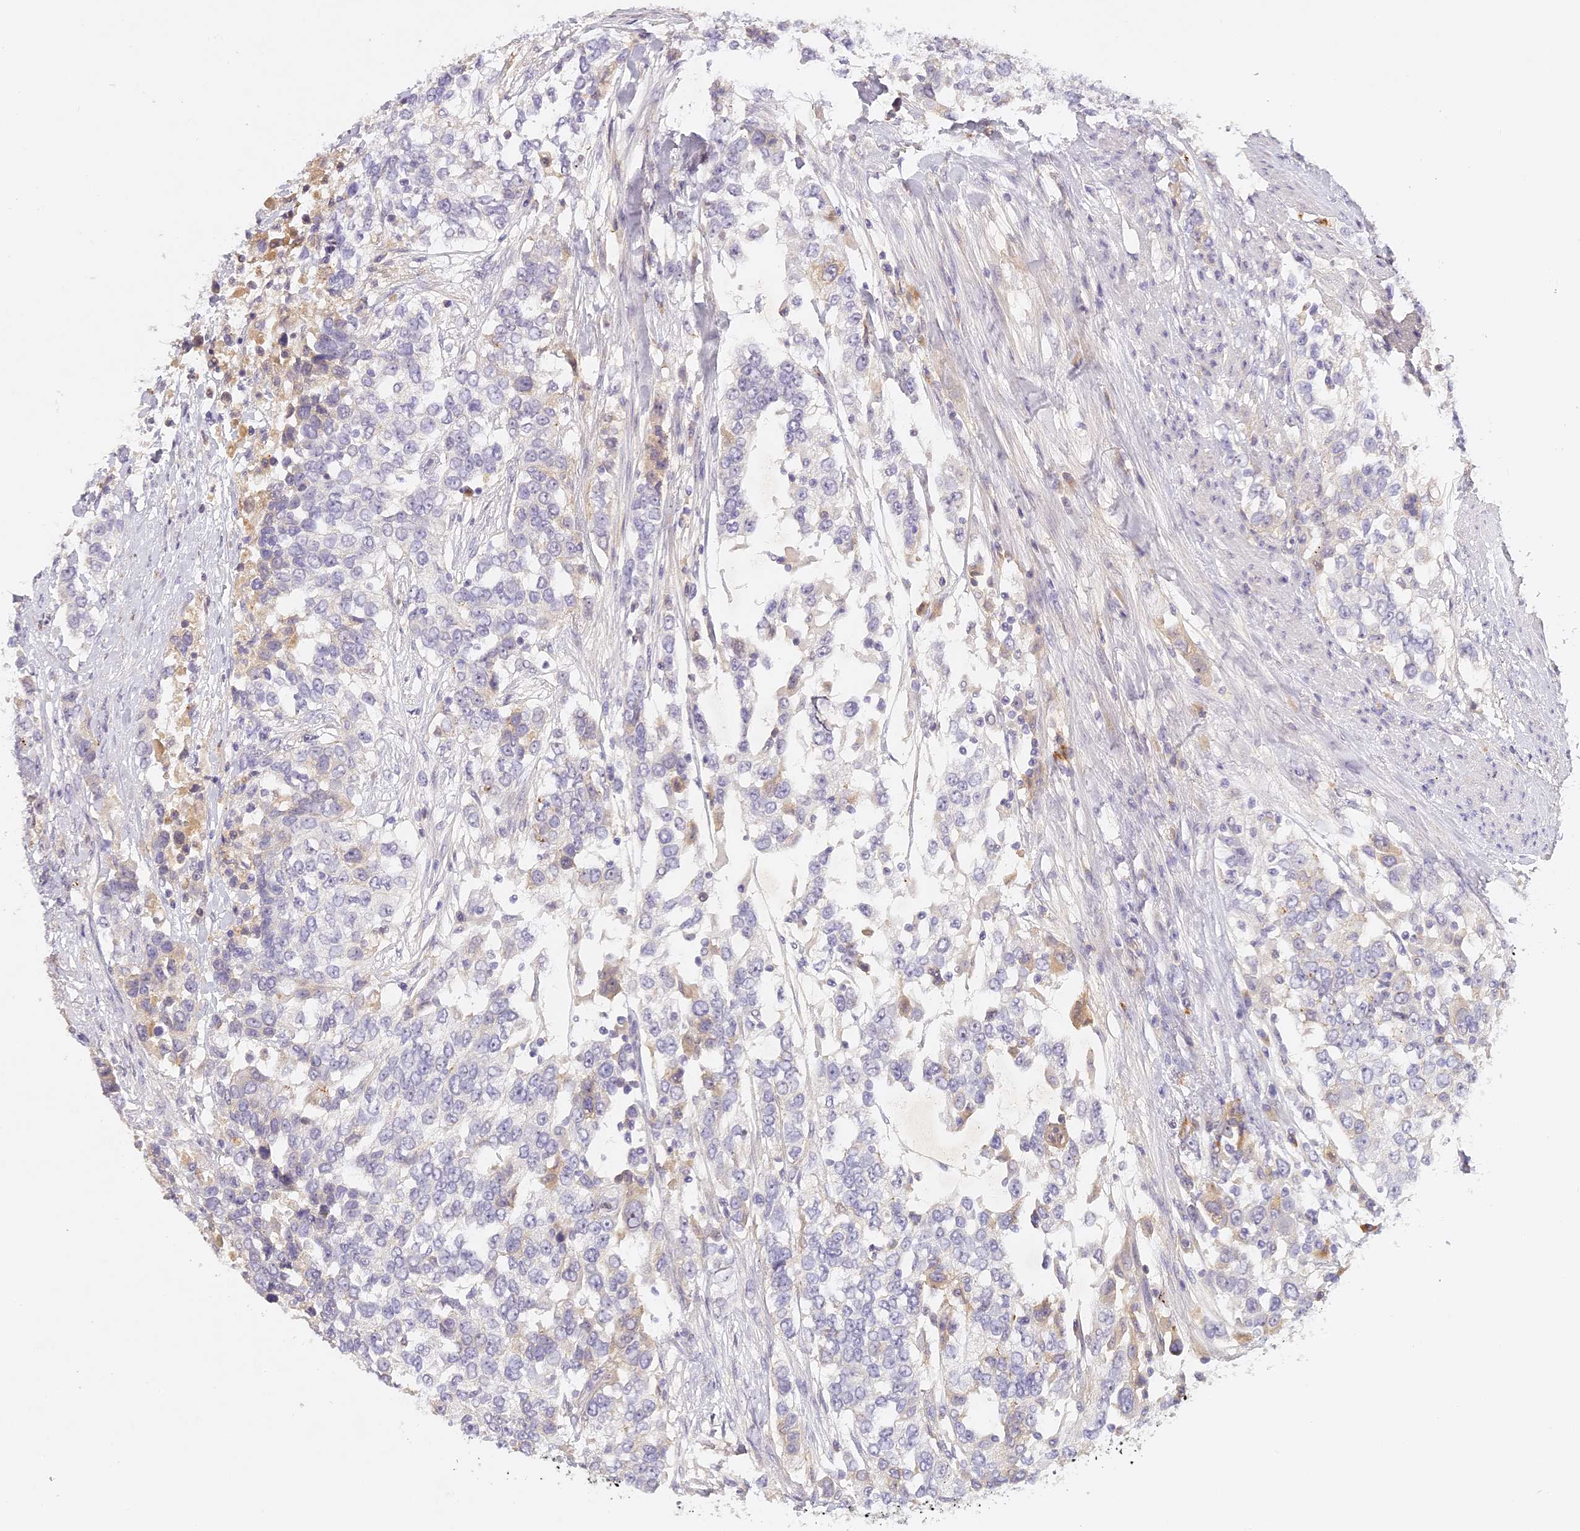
{"staining": {"intensity": "negative", "quantity": "none", "location": "none"}, "tissue": "urothelial cancer", "cell_type": "Tumor cells", "image_type": "cancer", "snomed": [{"axis": "morphology", "description": "Urothelial carcinoma, High grade"}, {"axis": "topography", "description": "Urinary bladder"}], "caption": "An immunohistochemistry histopathology image of urothelial cancer is shown. There is no staining in tumor cells of urothelial cancer. Nuclei are stained in blue.", "gene": "ELL3", "patient": {"sex": "female", "age": 80}}